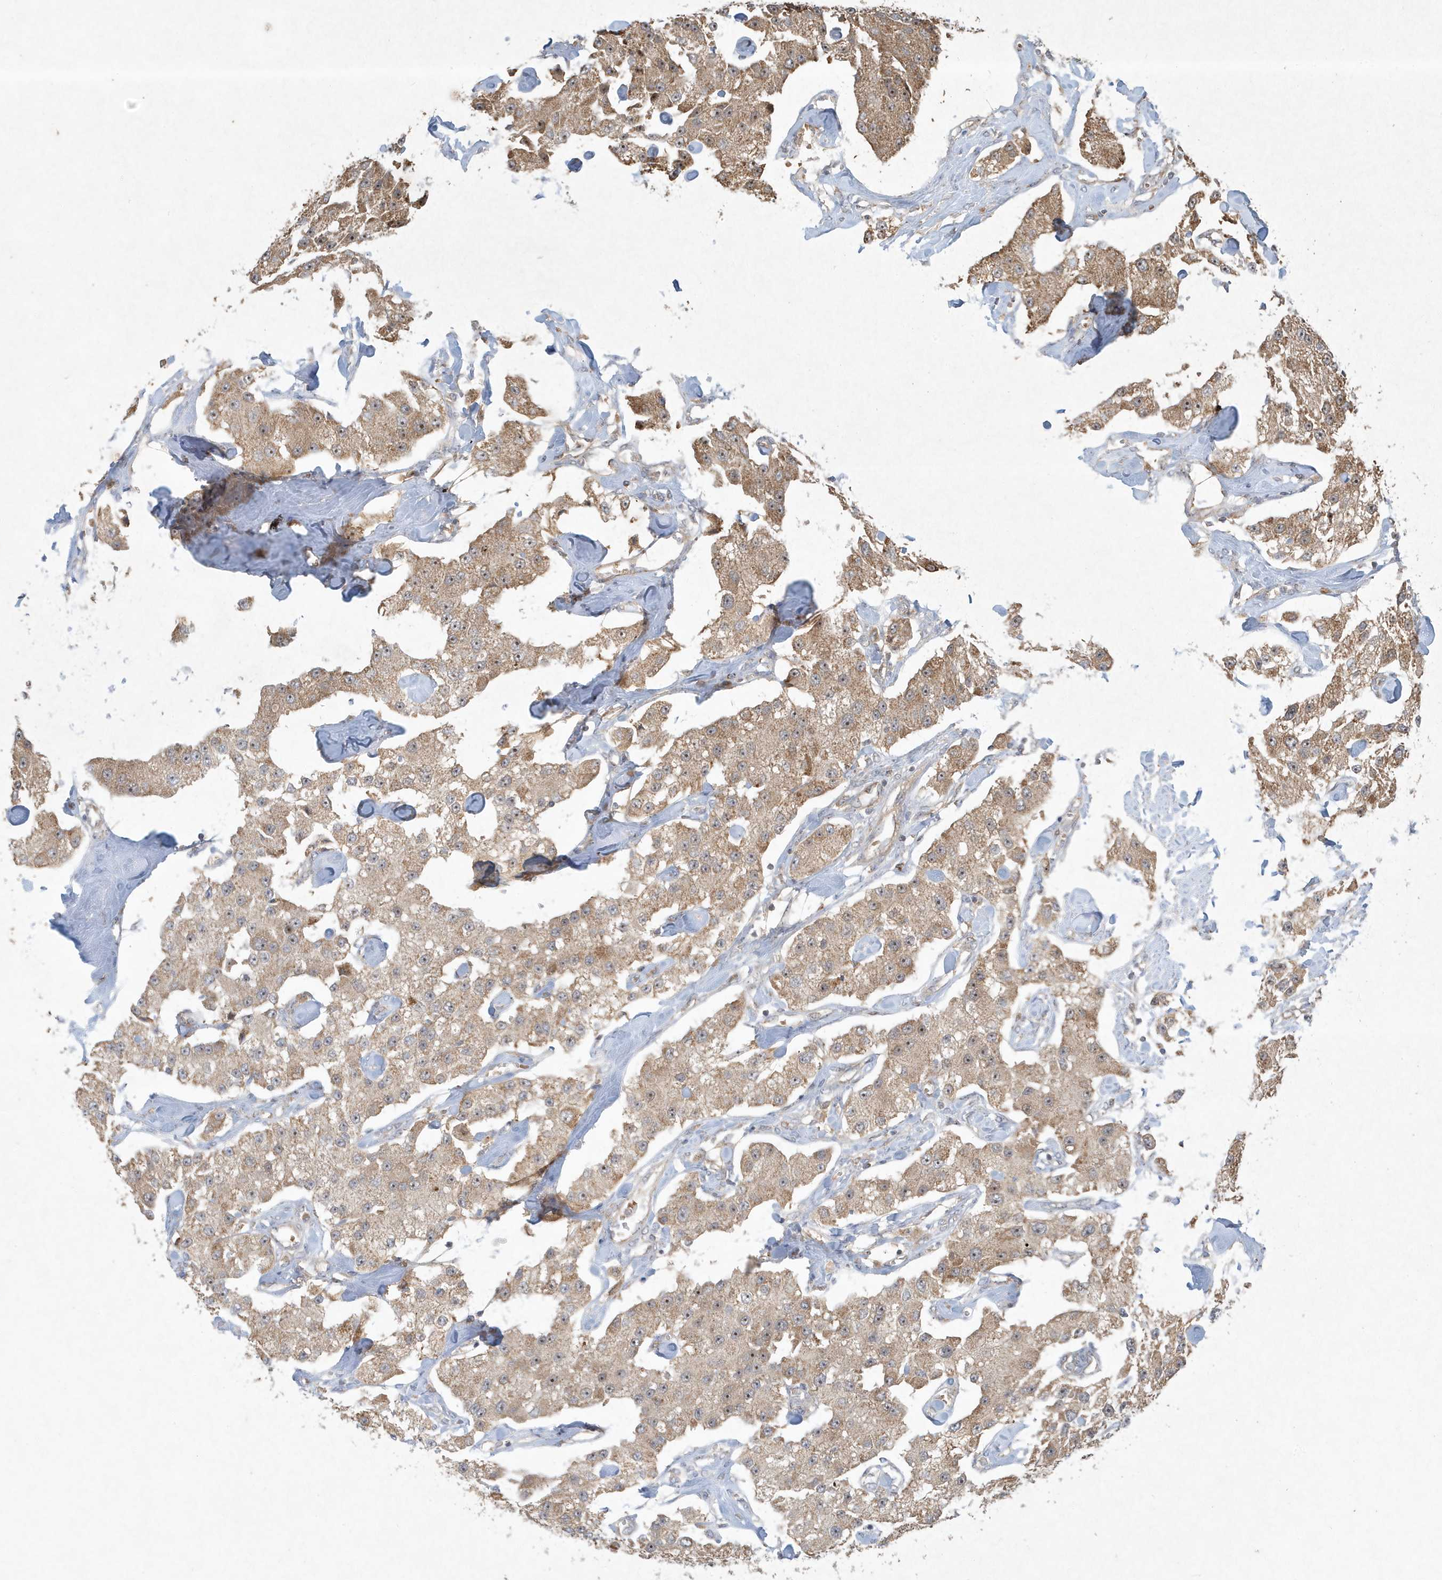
{"staining": {"intensity": "moderate", "quantity": ">75%", "location": "cytoplasmic/membranous"}, "tissue": "carcinoid", "cell_type": "Tumor cells", "image_type": "cancer", "snomed": [{"axis": "morphology", "description": "Carcinoid, malignant, NOS"}, {"axis": "topography", "description": "Pancreas"}], "caption": "Protein analysis of carcinoid tissue reveals moderate cytoplasmic/membranous staining in about >75% of tumor cells.", "gene": "ABCB9", "patient": {"sex": "male", "age": 41}}